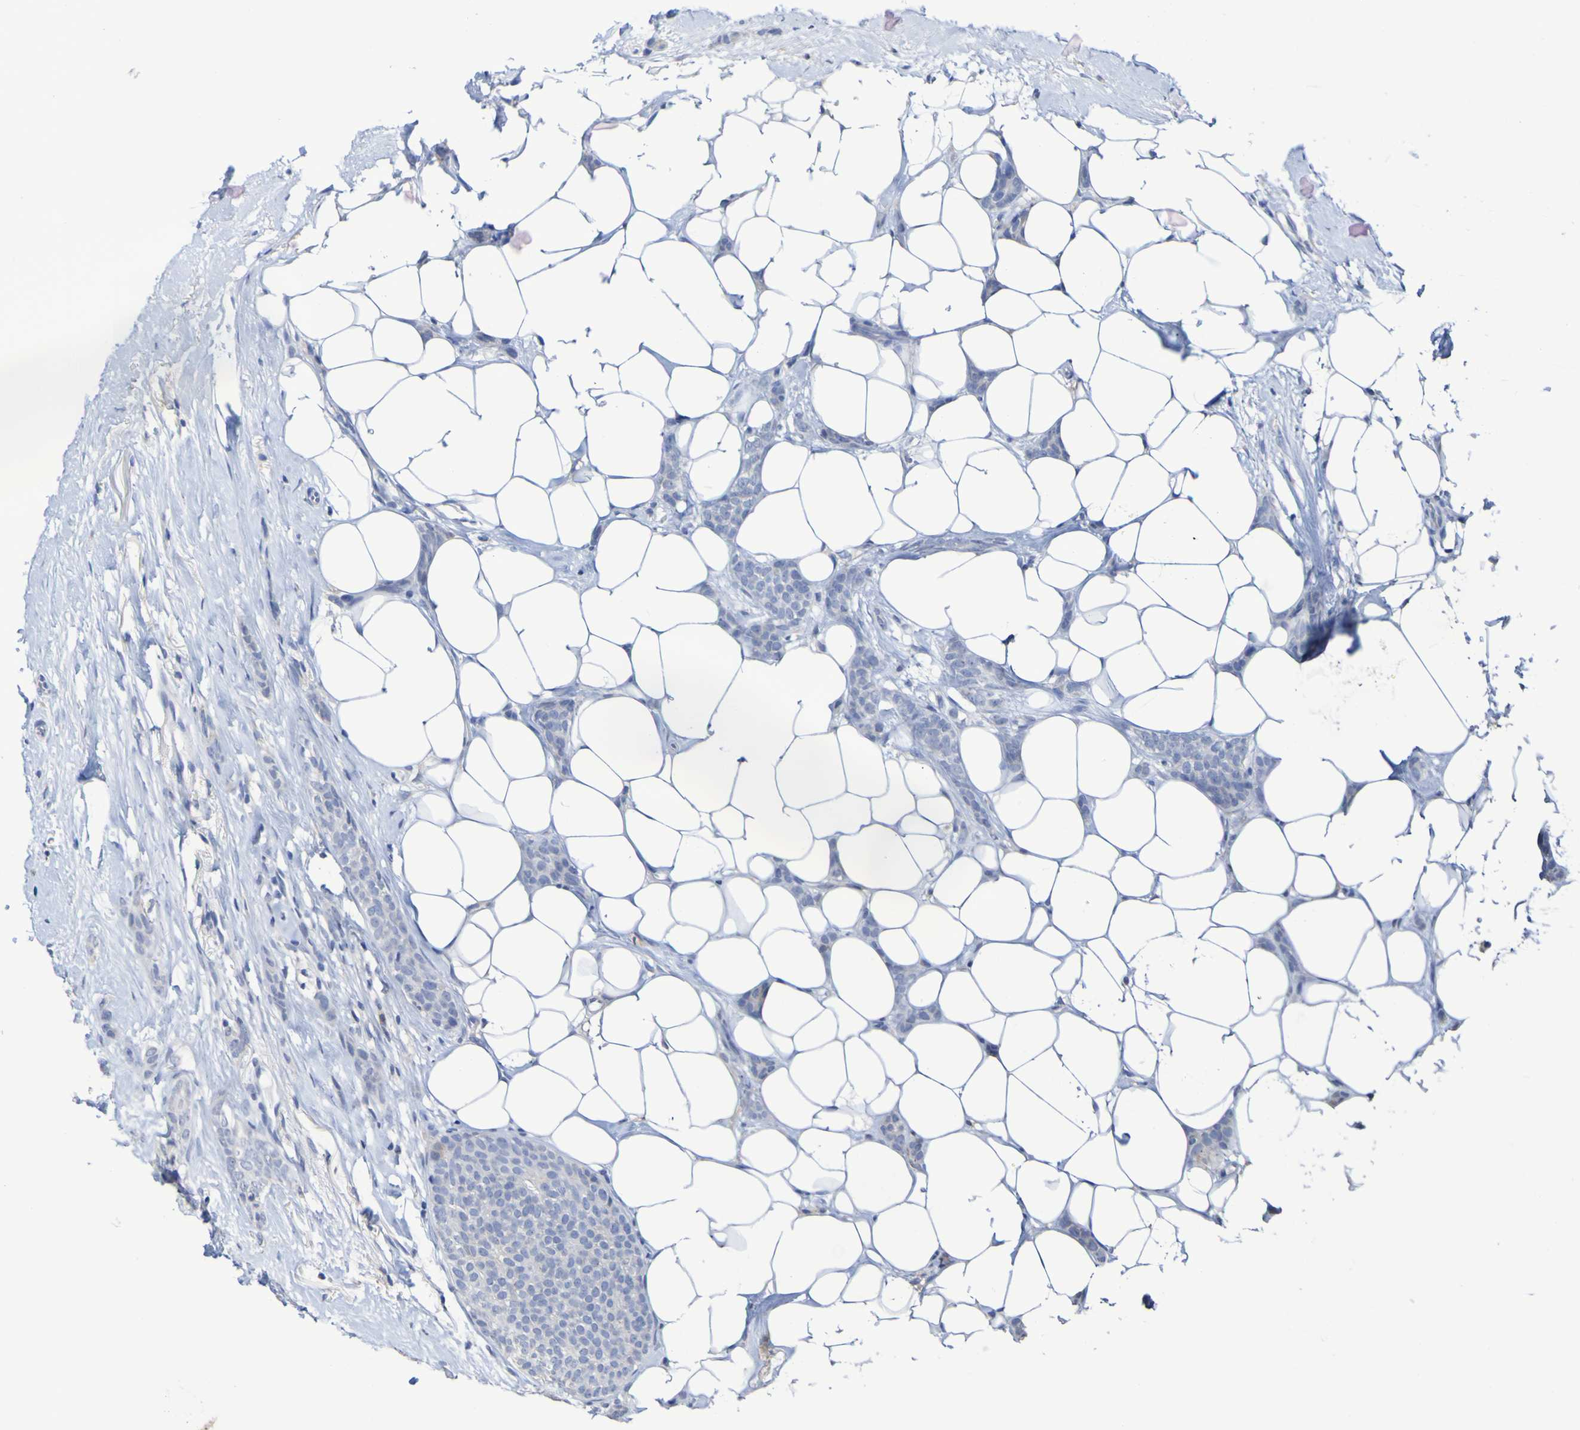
{"staining": {"intensity": "negative", "quantity": "none", "location": "none"}, "tissue": "breast cancer", "cell_type": "Tumor cells", "image_type": "cancer", "snomed": [{"axis": "morphology", "description": "Lobular carcinoma"}, {"axis": "topography", "description": "Skin"}, {"axis": "topography", "description": "Breast"}], "caption": "The IHC image has no significant expression in tumor cells of lobular carcinoma (breast) tissue.", "gene": "SLC3A2", "patient": {"sex": "female", "age": 46}}